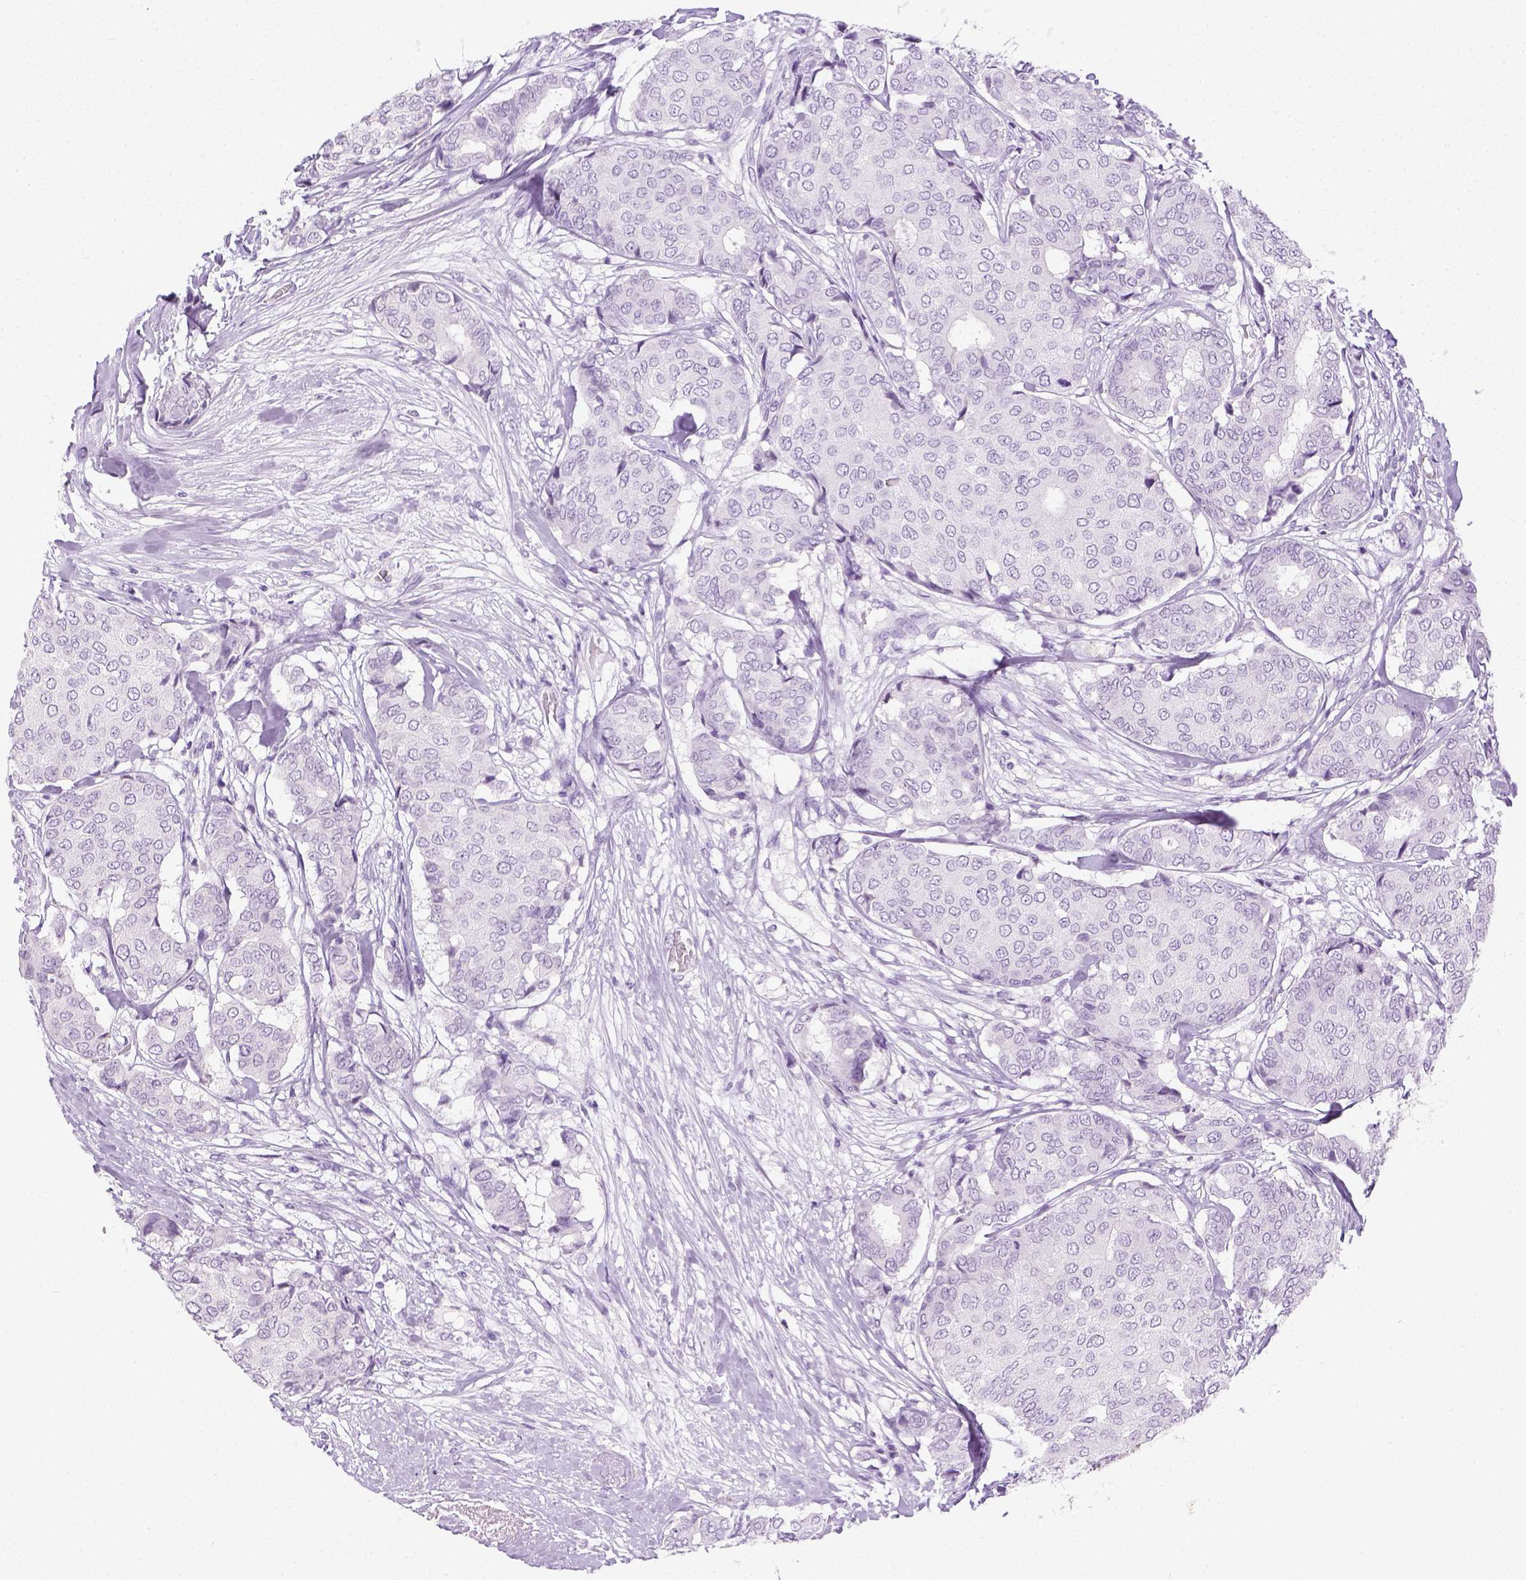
{"staining": {"intensity": "negative", "quantity": "none", "location": "none"}, "tissue": "breast cancer", "cell_type": "Tumor cells", "image_type": "cancer", "snomed": [{"axis": "morphology", "description": "Duct carcinoma"}, {"axis": "topography", "description": "Breast"}], "caption": "IHC image of neoplastic tissue: breast infiltrating ductal carcinoma stained with DAB reveals no significant protein staining in tumor cells.", "gene": "LGSN", "patient": {"sex": "female", "age": 75}}